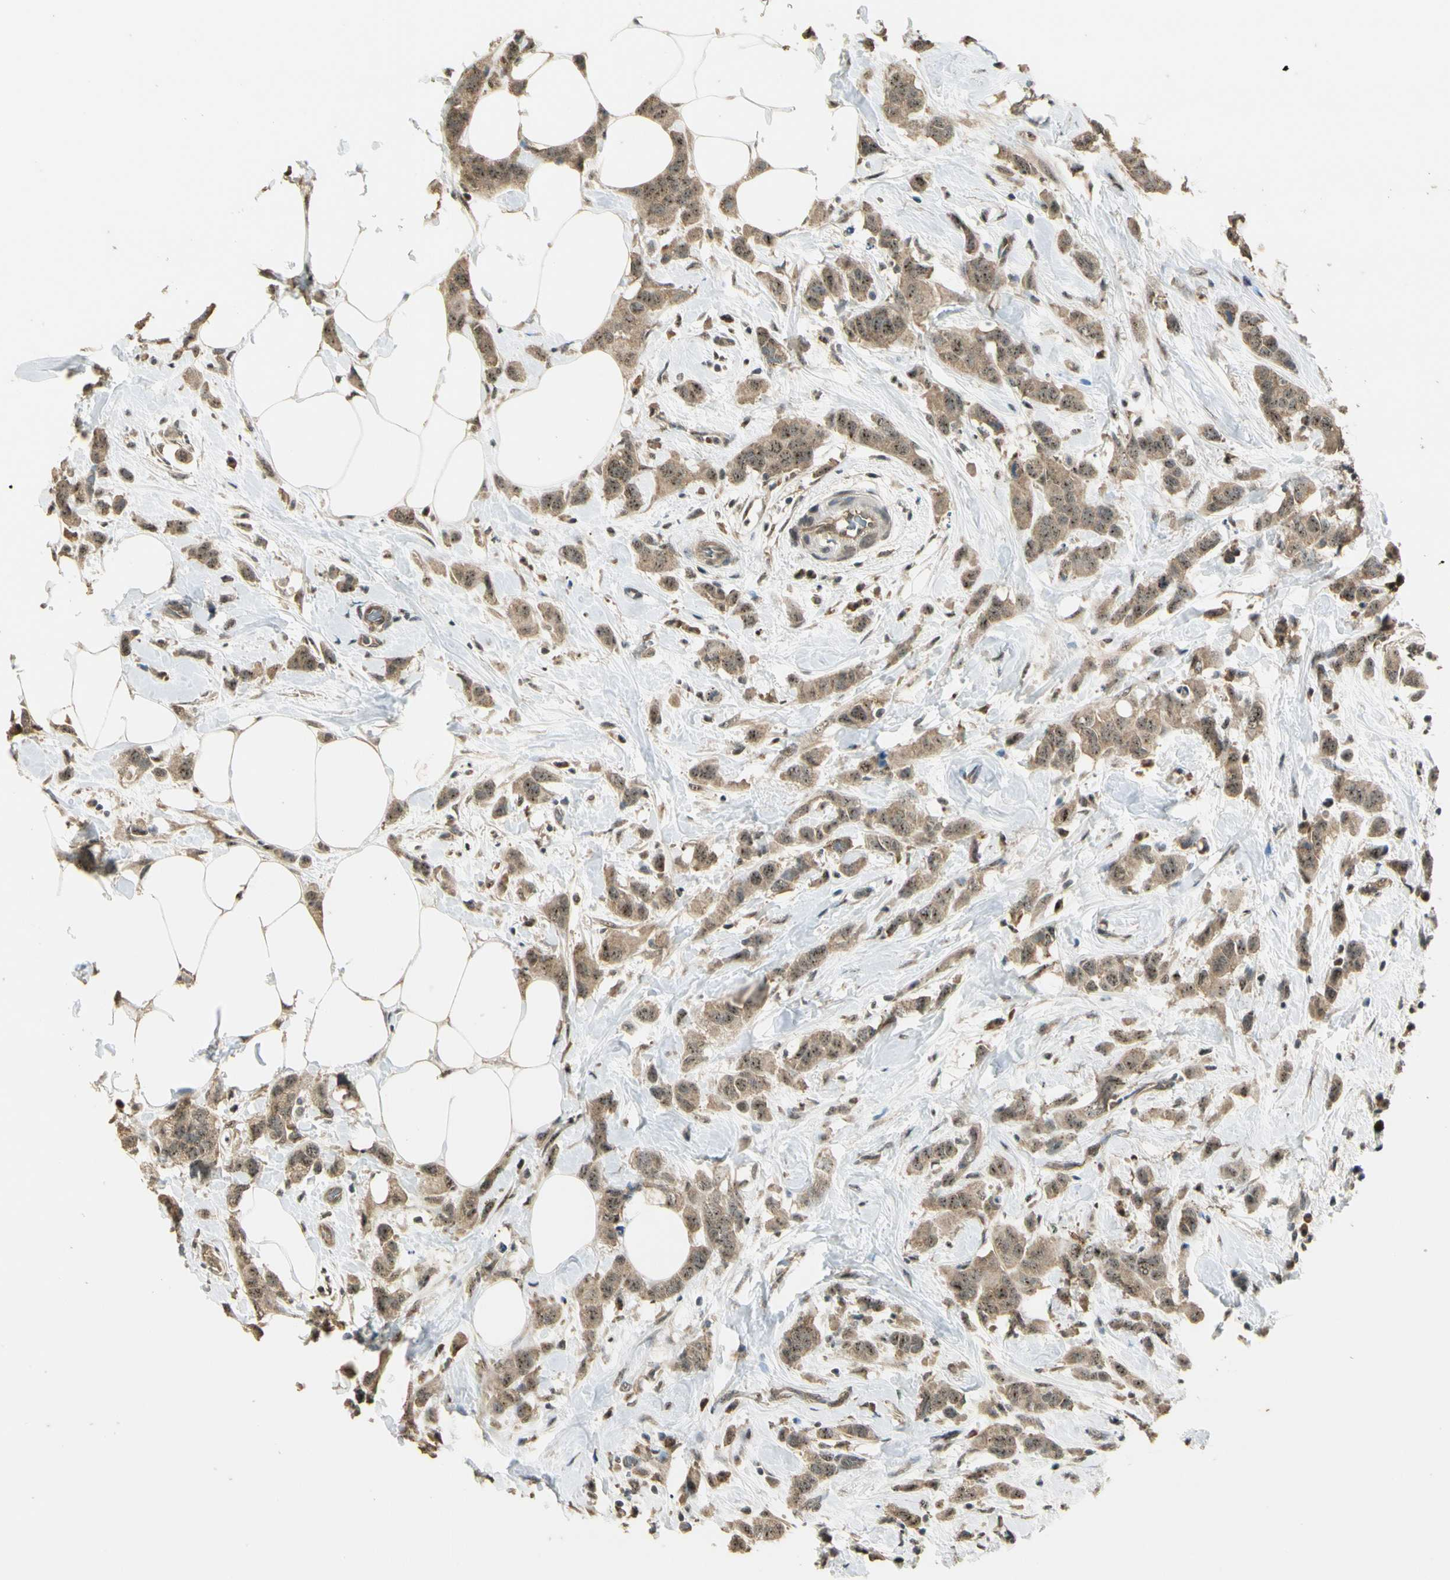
{"staining": {"intensity": "moderate", "quantity": ">75%", "location": "cytoplasmic/membranous,nuclear"}, "tissue": "breast cancer", "cell_type": "Tumor cells", "image_type": "cancer", "snomed": [{"axis": "morphology", "description": "Normal tissue, NOS"}, {"axis": "morphology", "description": "Duct carcinoma"}, {"axis": "topography", "description": "Breast"}], "caption": "Infiltrating ductal carcinoma (breast) stained with immunohistochemistry reveals moderate cytoplasmic/membranous and nuclear staining in about >75% of tumor cells.", "gene": "MCPH1", "patient": {"sex": "female", "age": 50}}